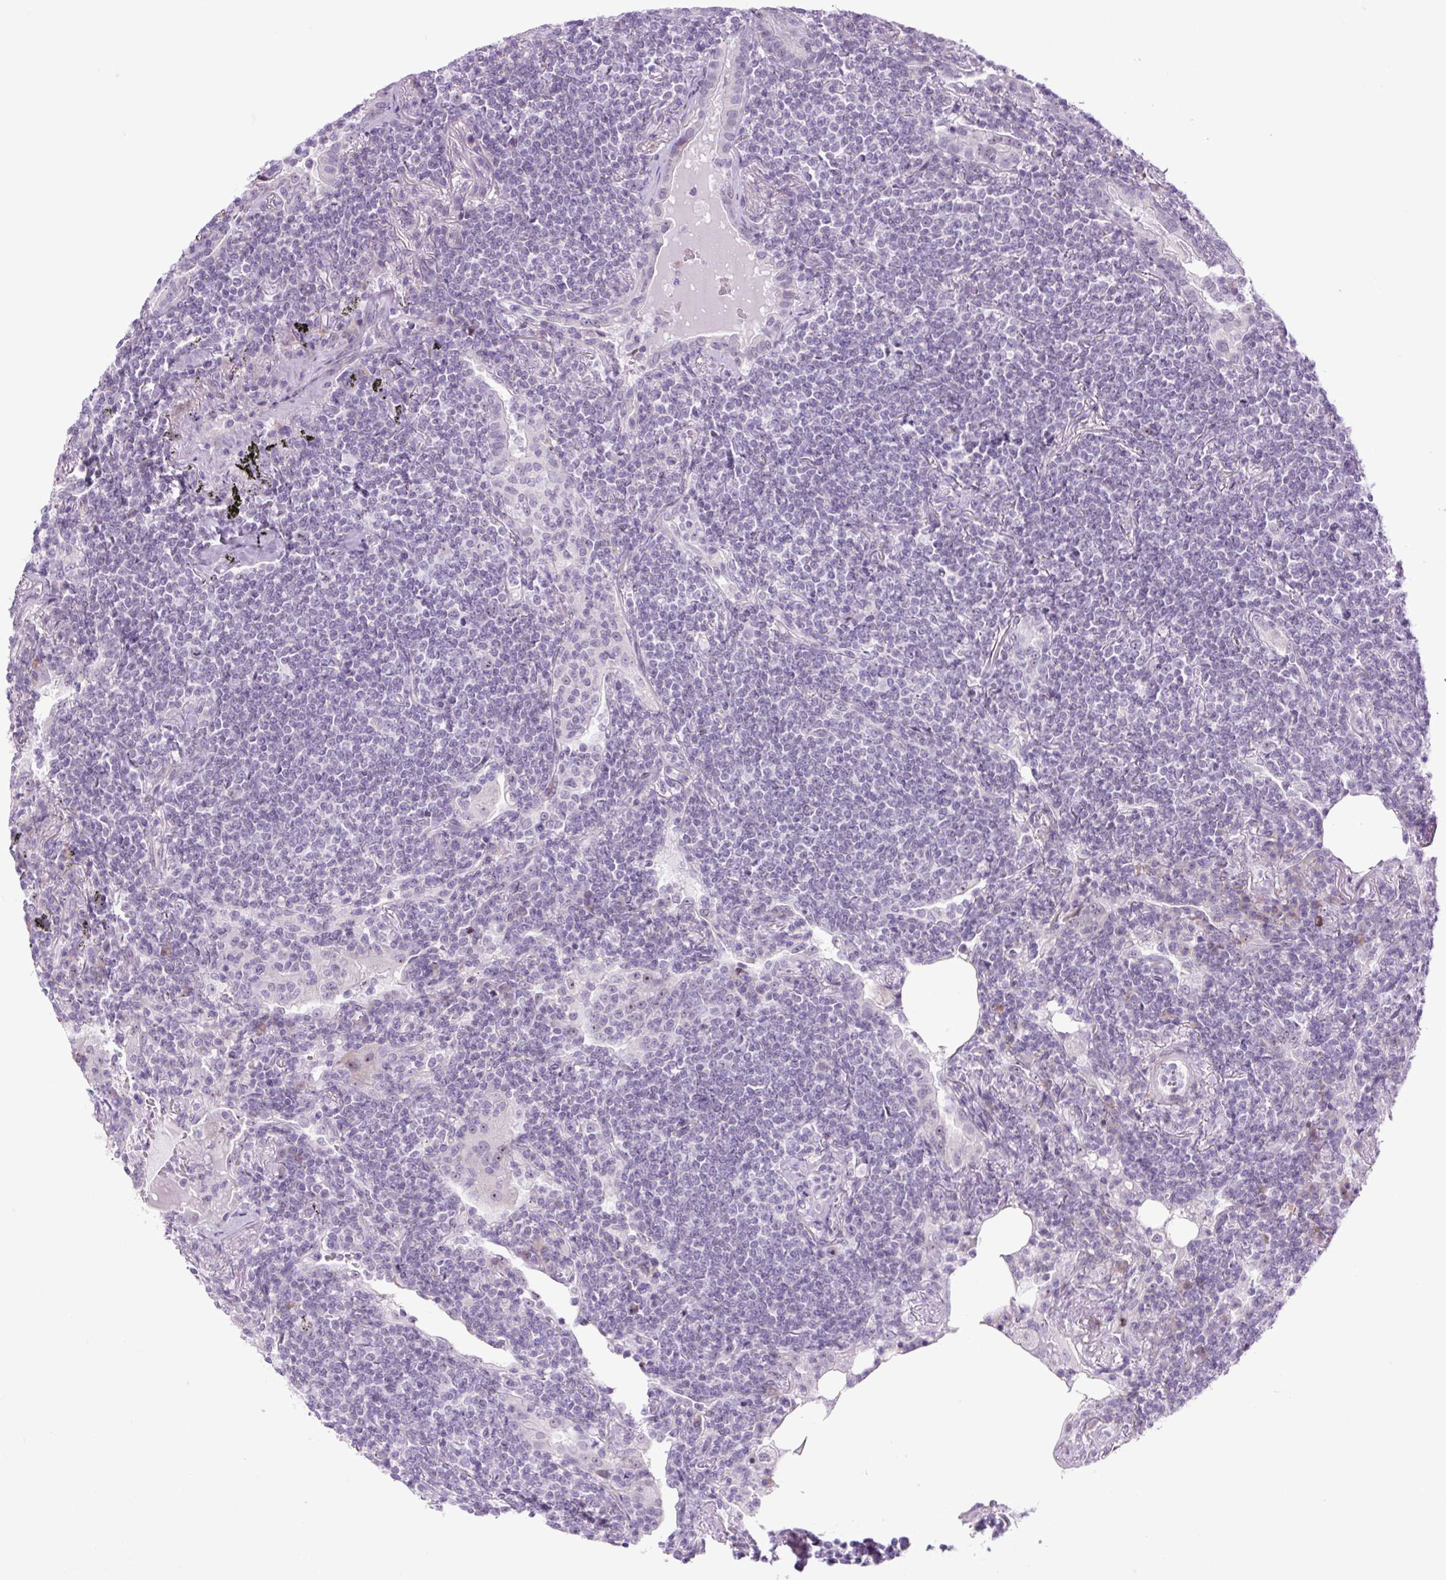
{"staining": {"intensity": "negative", "quantity": "none", "location": "none"}, "tissue": "lymphoma", "cell_type": "Tumor cells", "image_type": "cancer", "snomed": [{"axis": "morphology", "description": "Malignant lymphoma, non-Hodgkin's type, Low grade"}, {"axis": "topography", "description": "Lung"}], "caption": "Immunohistochemical staining of human low-grade malignant lymphoma, non-Hodgkin's type demonstrates no significant expression in tumor cells. (DAB immunohistochemistry, high magnification).", "gene": "RRS1", "patient": {"sex": "female", "age": 71}}